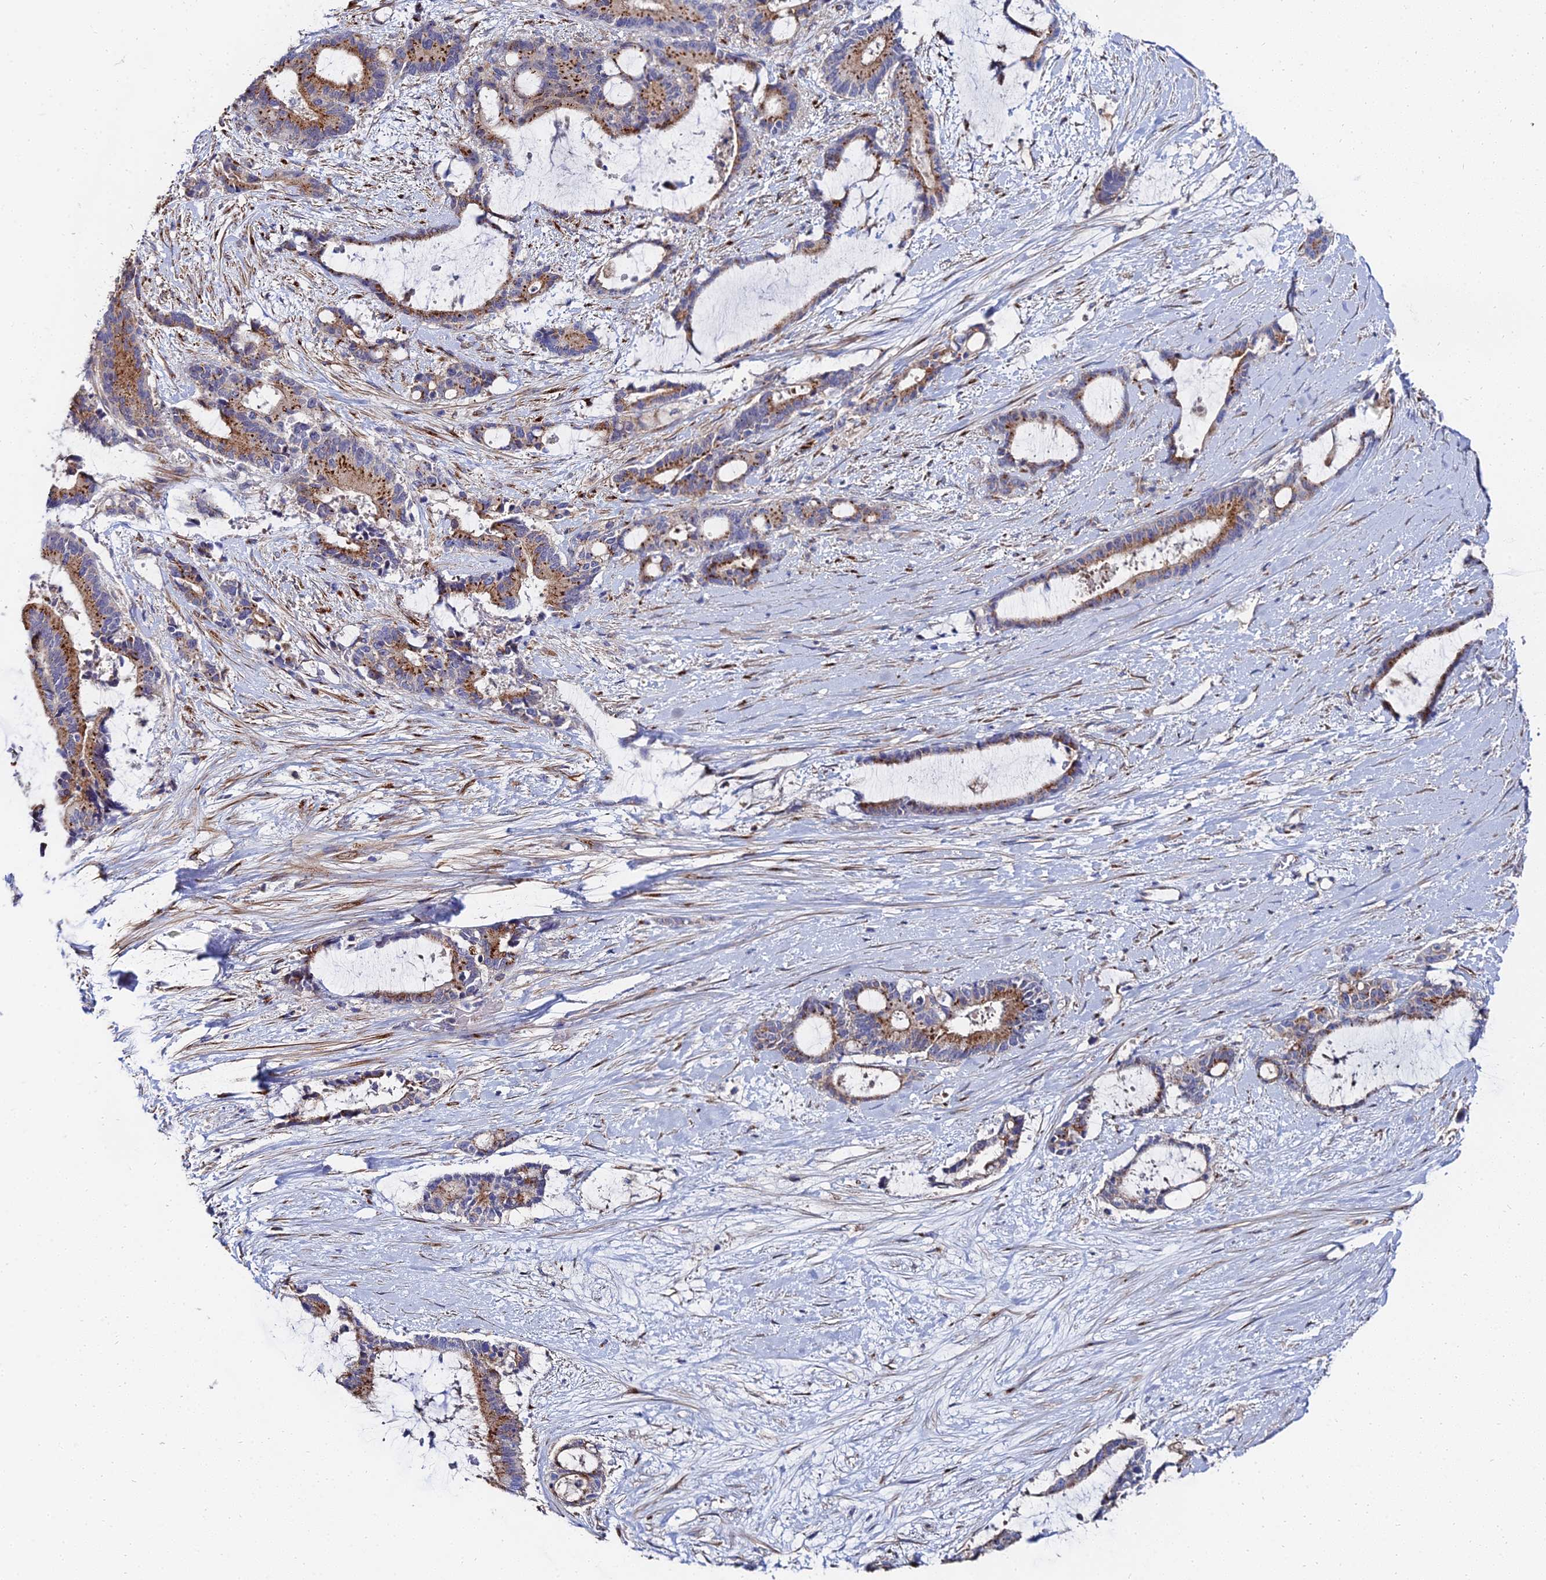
{"staining": {"intensity": "strong", "quantity": ">75%", "location": "cytoplasmic/membranous"}, "tissue": "liver cancer", "cell_type": "Tumor cells", "image_type": "cancer", "snomed": [{"axis": "morphology", "description": "Normal tissue, NOS"}, {"axis": "morphology", "description": "Cholangiocarcinoma"}, {"axis": "topography", "description": "Liver"}, {"axis": "topography", "description": "Peripheral nerve tissue"}], "caption": "Liver cancer stained with DAB (3,3'-diaminobenzidine) immunohistochemistry demonstrates high levels of strong cytoplasmic/membranous staining in approximately >75% of tumor cells.", "gene": "BORCS8", "patient": {"sex": "female", "age": 73}}